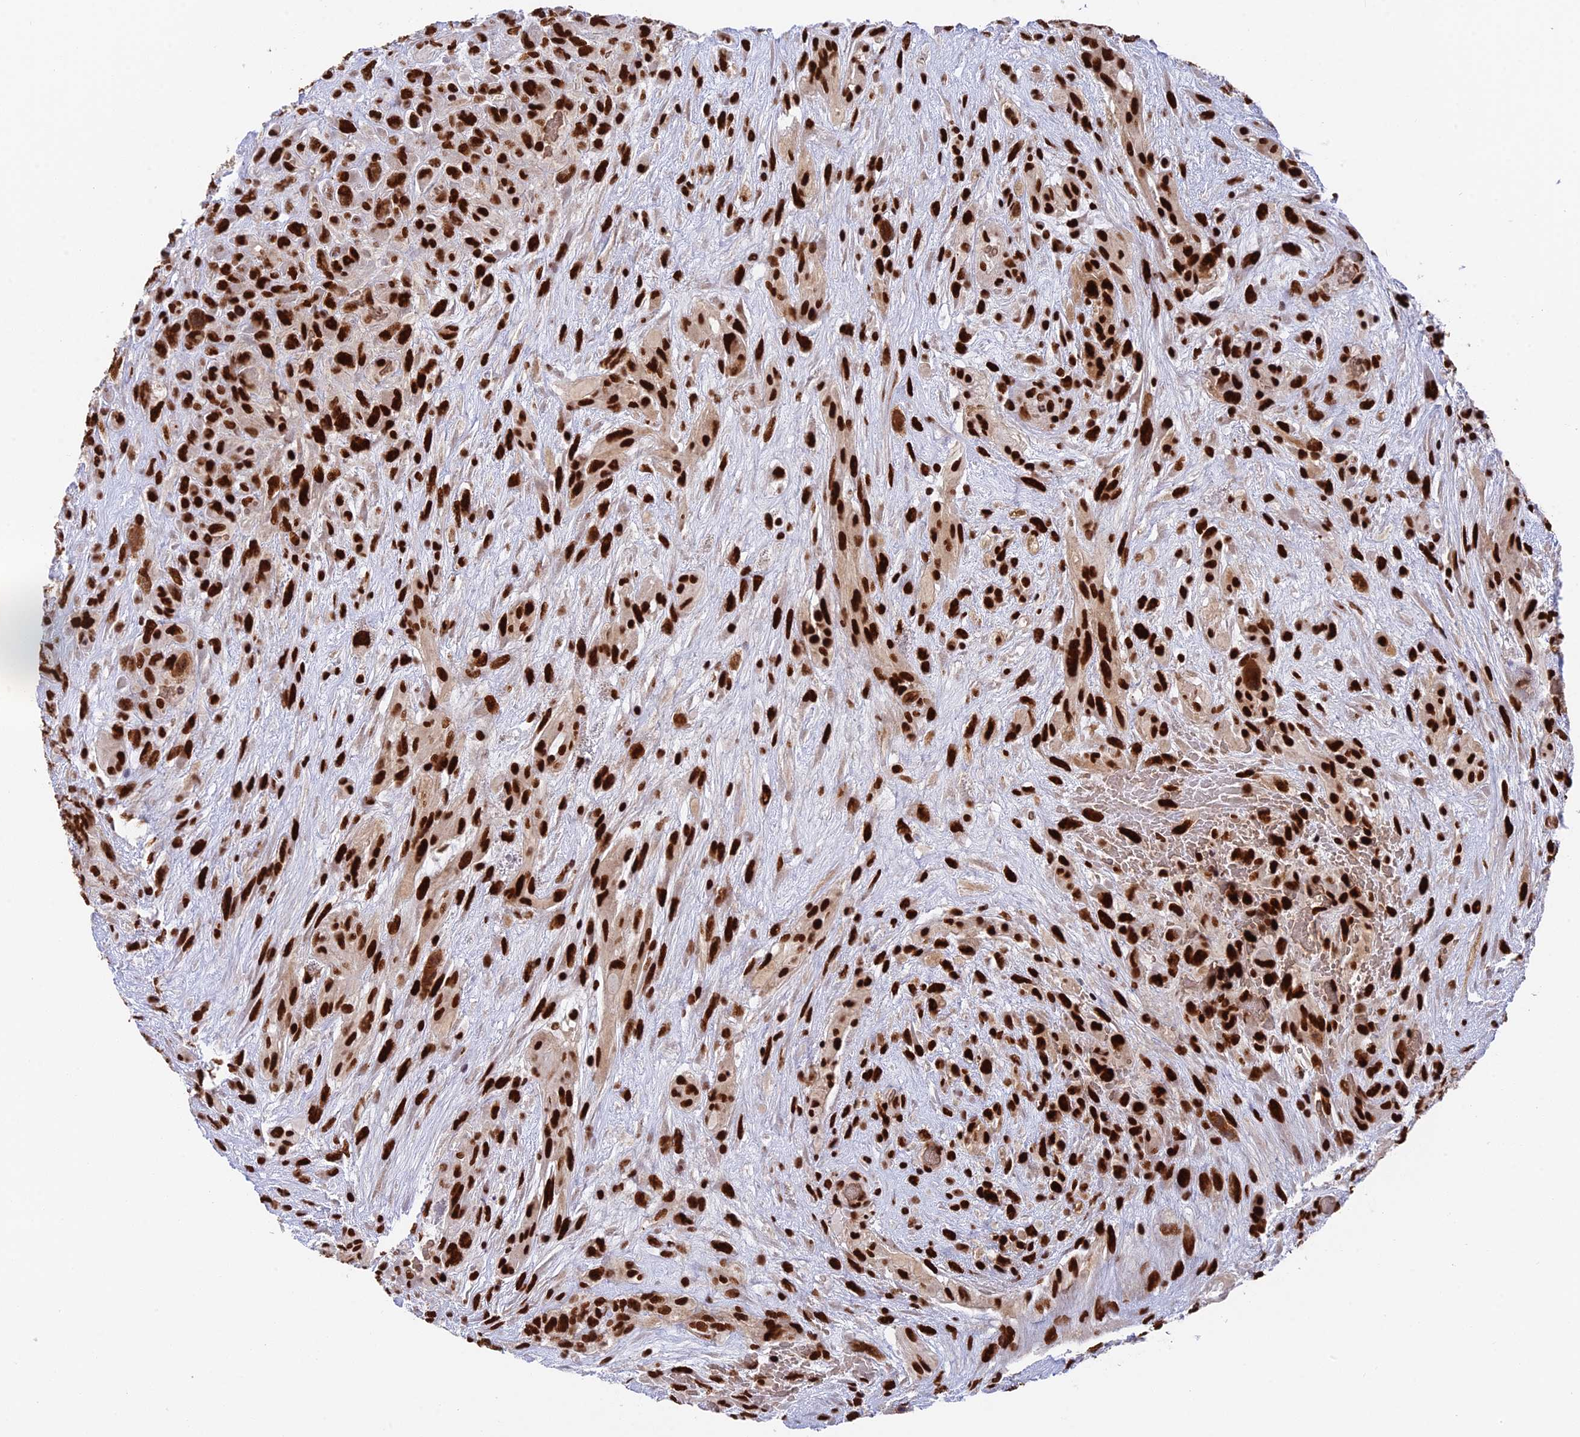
{"staining": {"intensity": "strong", "quantity": ">75%", "location": "nuclear"}, "tissue": "glioma", "cell_type": "Tumor cells", "image_type": "cancer", "snomed": [{"axis": "morphology", "description": "Glioma, malignant, High grade"}, {"axis": "topography", "description": "Brain"}], "caption": "About >75% of tumor cells in human glioma exhibit strong nuclear protein positivity as visualized by brown immunohistochemical staining.", "gene": "EEF1AKMT3", "patient": {"sex": "male", "age": 61}}